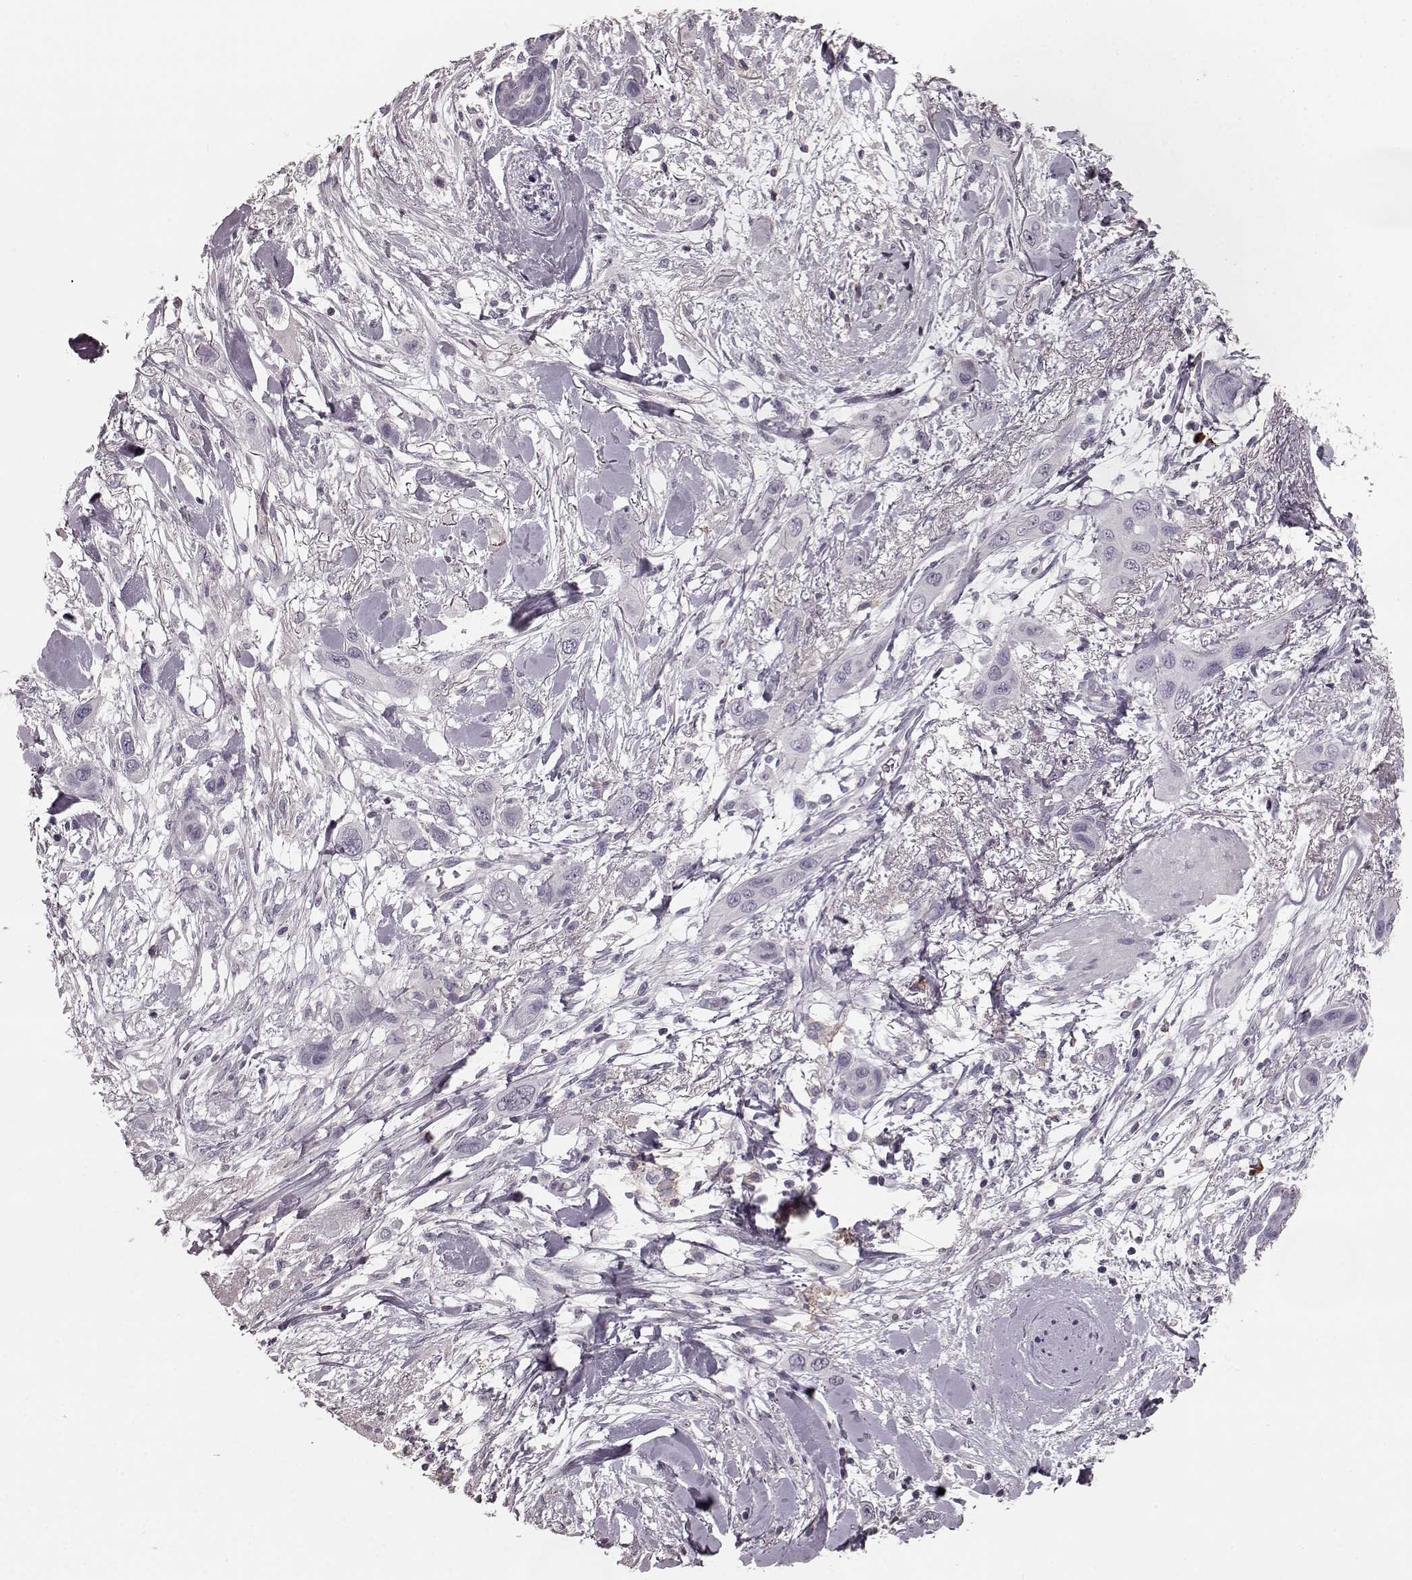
{"staining": {"intensity": "negative", "quantity": "none", "location": "none"}, "tissue": "skin cancer", "cell_type": "Tumor cells", "image_type": "cancer", "snomed": [{"axis": "morphology", "description": "Squamous cell carcinoma, NOS"}, {"axis": "topography", "description": "Skin"}], "caption": "The image shows no staining of tumor cells in skin squamous cell carcinoma.", "gene": "CD28", "patient": {"sex": "male", "age": 79}}